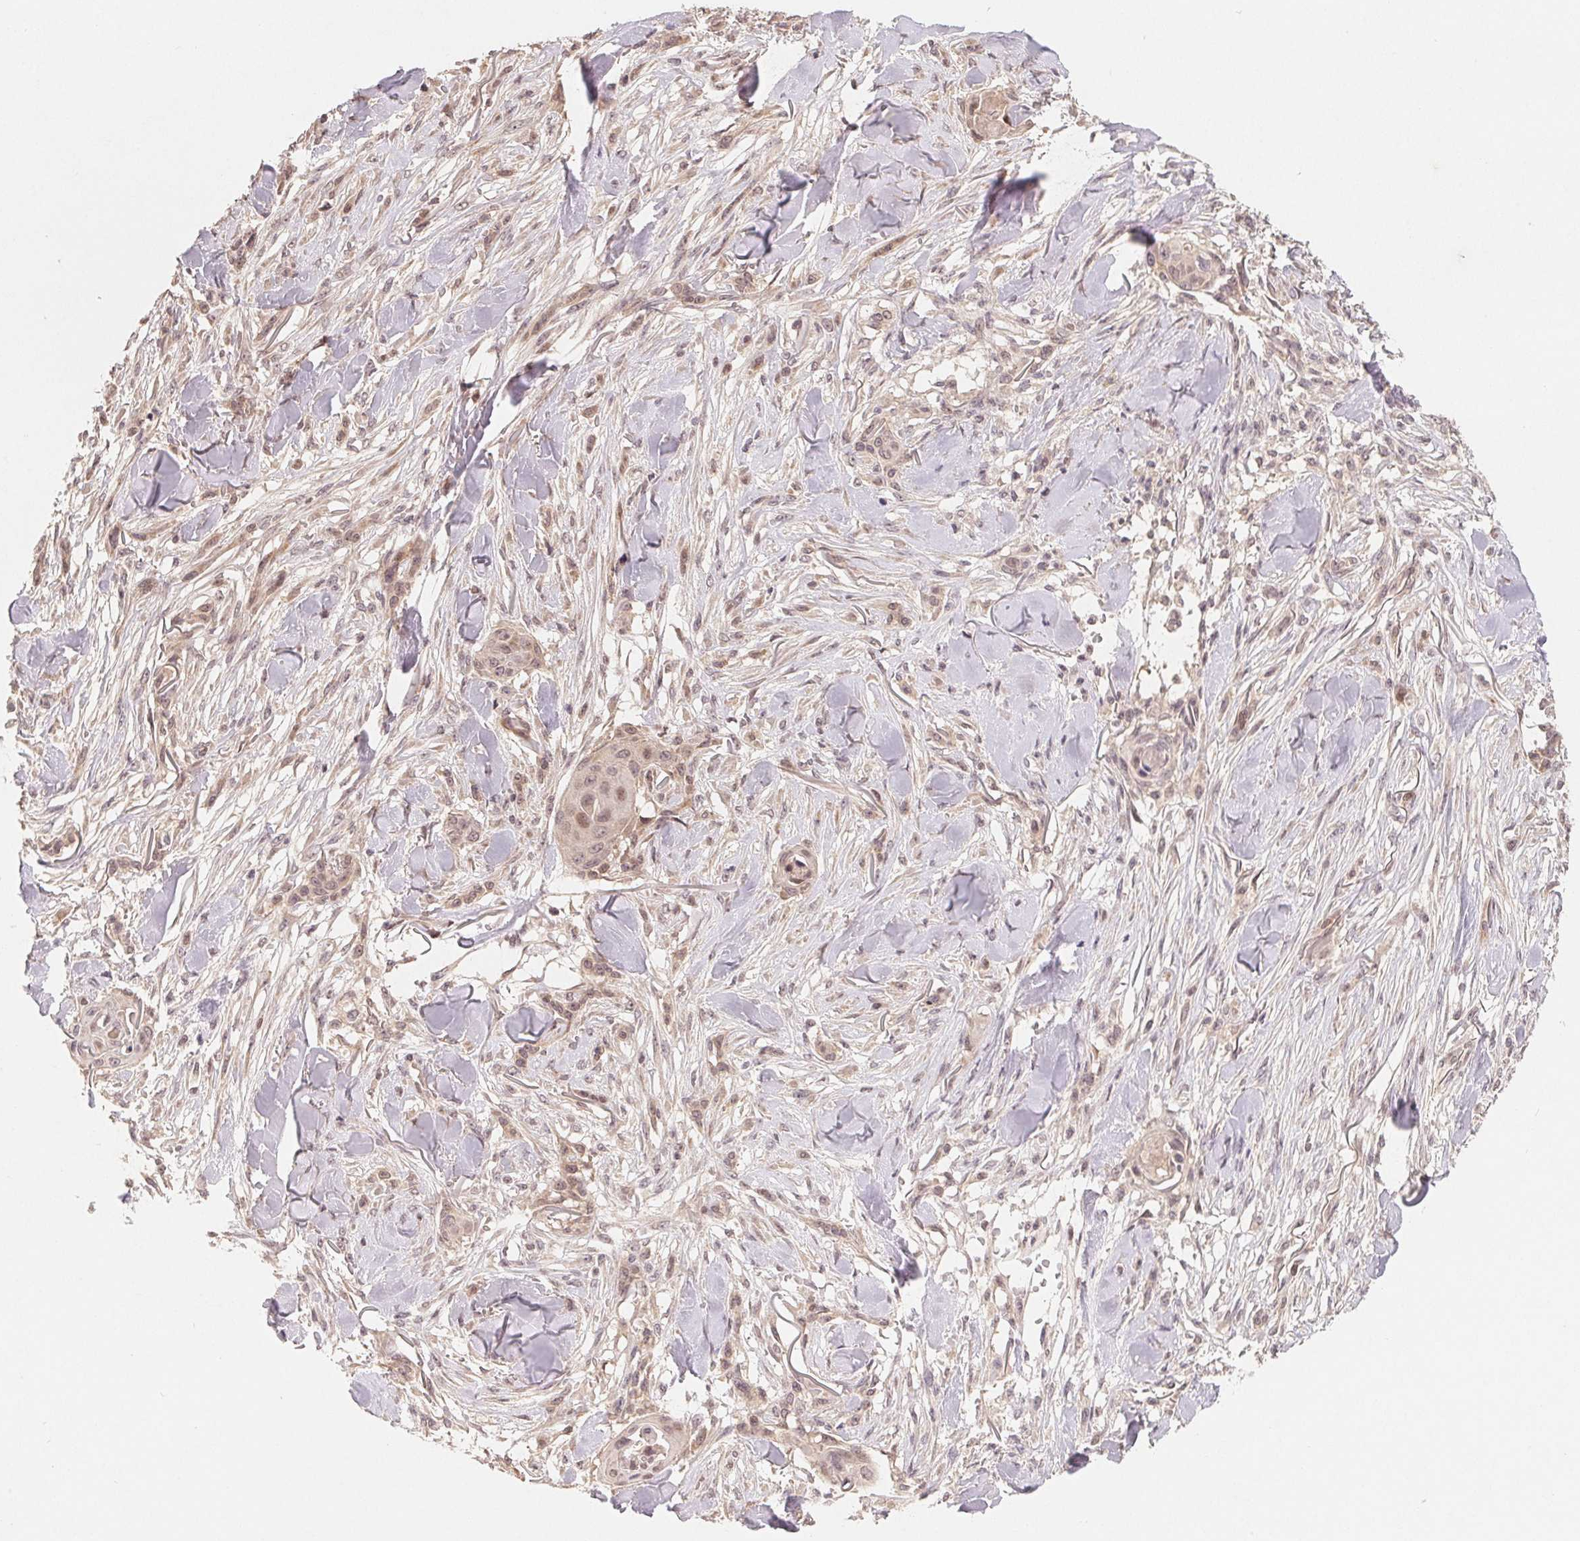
{"staining": {"intensity": "moderate", "quantity": "<25%", "location": "cytoplasmic/membranous,nuclear"}, "tissue": "skin cancer", "cell_type": "Tumor cells", "image_type": "cancer", "snomed": [{"axis": "morphology", "description": "Squamous cell carcinoma, NOS"}, {"axis": "topography", "description": "Skin"}], "caption": "Immunohistochemical staining of human squamous cell carcinoma (skin) exhibits low levels of moderate cytoplasmic/membranous and nuclear positivity in about <25% of tumor cells.", "gene": "HMGN3", "patient": {"sex": "female", "age": 59}}